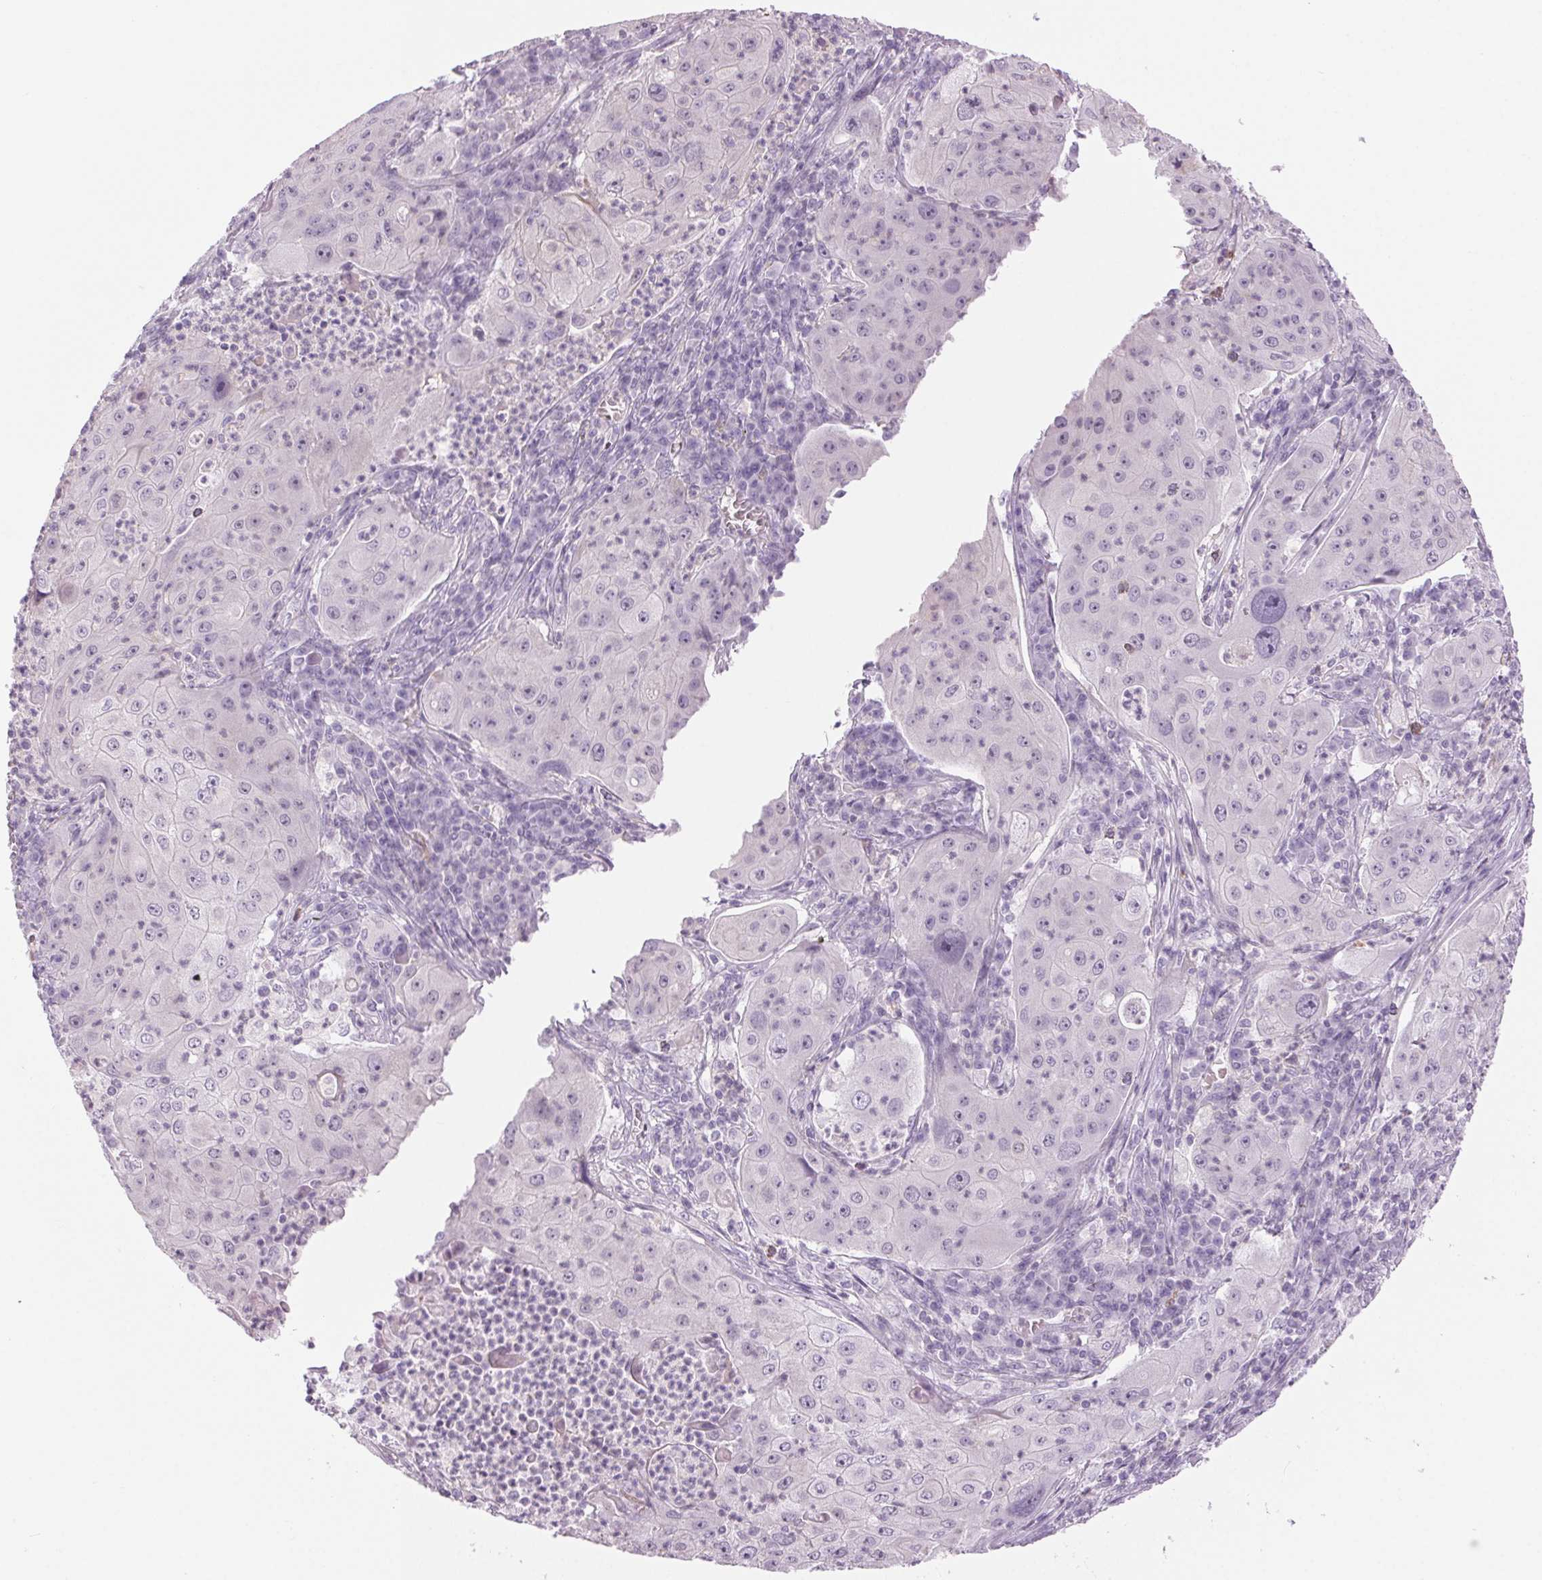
{"staining": {"intensity": "negative", "quantity": "none", "location": "none"}, "tissue": "lung cancer", "cell_type": "Tumor cells", "image_type": "cancer", "snomed": [{"axis": "morphology", "description": "Squamous cell carcinoma, NOS"}, {"axis": "topography", "description": "Lung"}], "caption": "IHC image of lung cancer stained for a protein (brown), which reveals no staining in tumor cells.", "gene": "SLC6A19", "patient": {"sex": "female", "age": 59}}